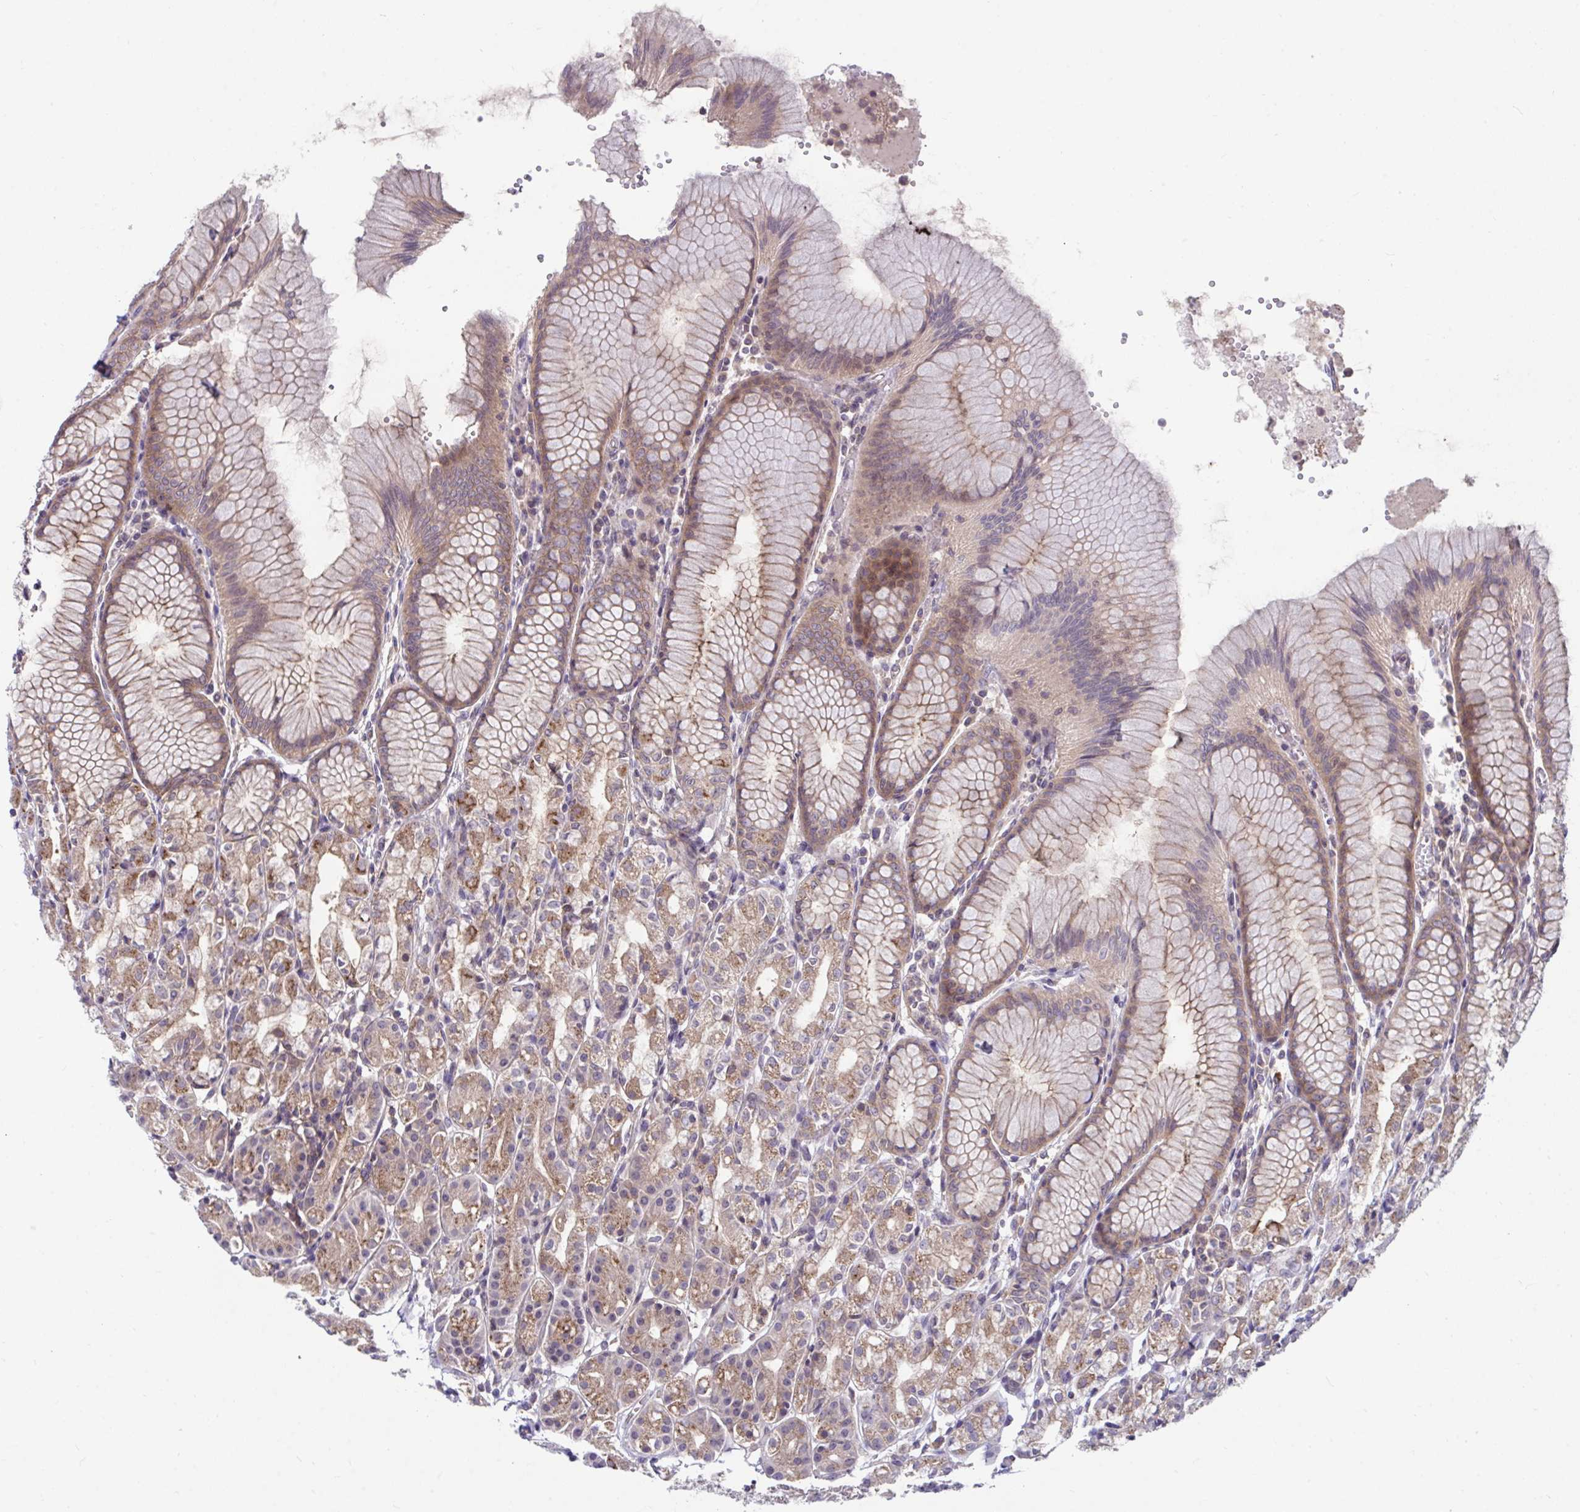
{"staining": {"intensity": "moderate", "quantity": ">75%", "location": "cytoplasmic/membranous,nuclear"}, "tissue": "stomach", "cell_type": "Glandular cells", "image_type": "normal", "snomed": [{"axis": "morphology", "description": "Normal tissue, NOS"}, {"axis": "topography", "description": "Stomach"}], "caption": "Protein analysis of benign stomach shows moderate cytoplasmic/membranous,nuclear positivity in approximately >75% of glandular cells. (DAB IHC, brown staining for protein, blue staining for nuclei).", "gene": "IST1", "patient": {"sex": "female", "age": 57}}